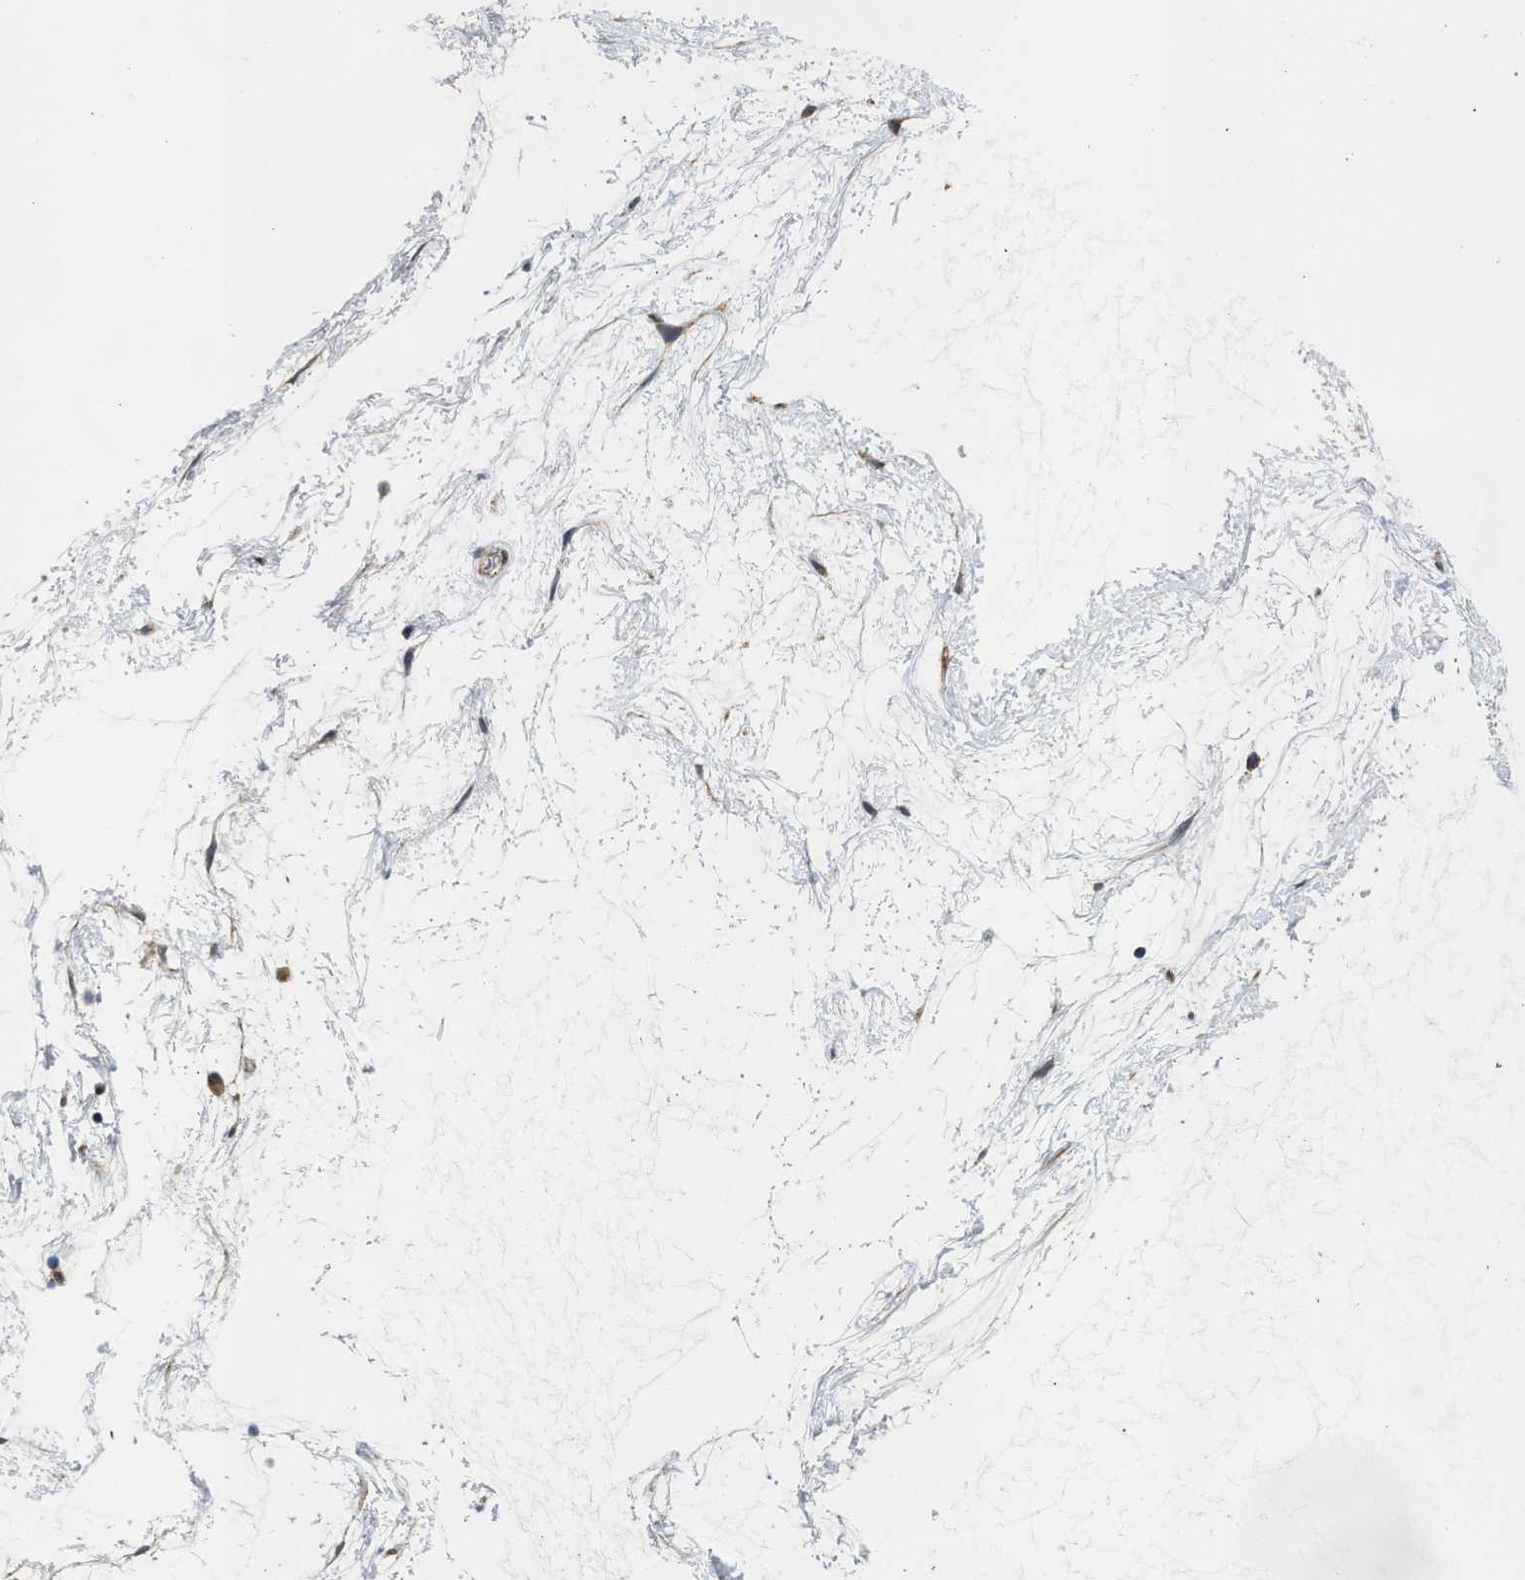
{"staining": {"intensity": "strong", "quantity": ">75%", "location": "cytoplasmic/membranous"}, "tissue": "nasopharynx", "cell_type": "Respiratory epithelial cells", "image_type": "normal", "snomed": [{"axis": "morphology", "description": "Normal tissue, NOS"}, {"axis": "morphology", "description": "Inflammation, NOS"}, {"axis": "topography", "description": "Nasopharynx"}], "caption": "IHC (DAB) staining of benign human nasopharynx reveals strong cytoplasmic/membranous protein positivity in about >75% of respiratory epithelial cells.", "gene": "TACO1", "patient": {"sex": "male", "age": 48}}